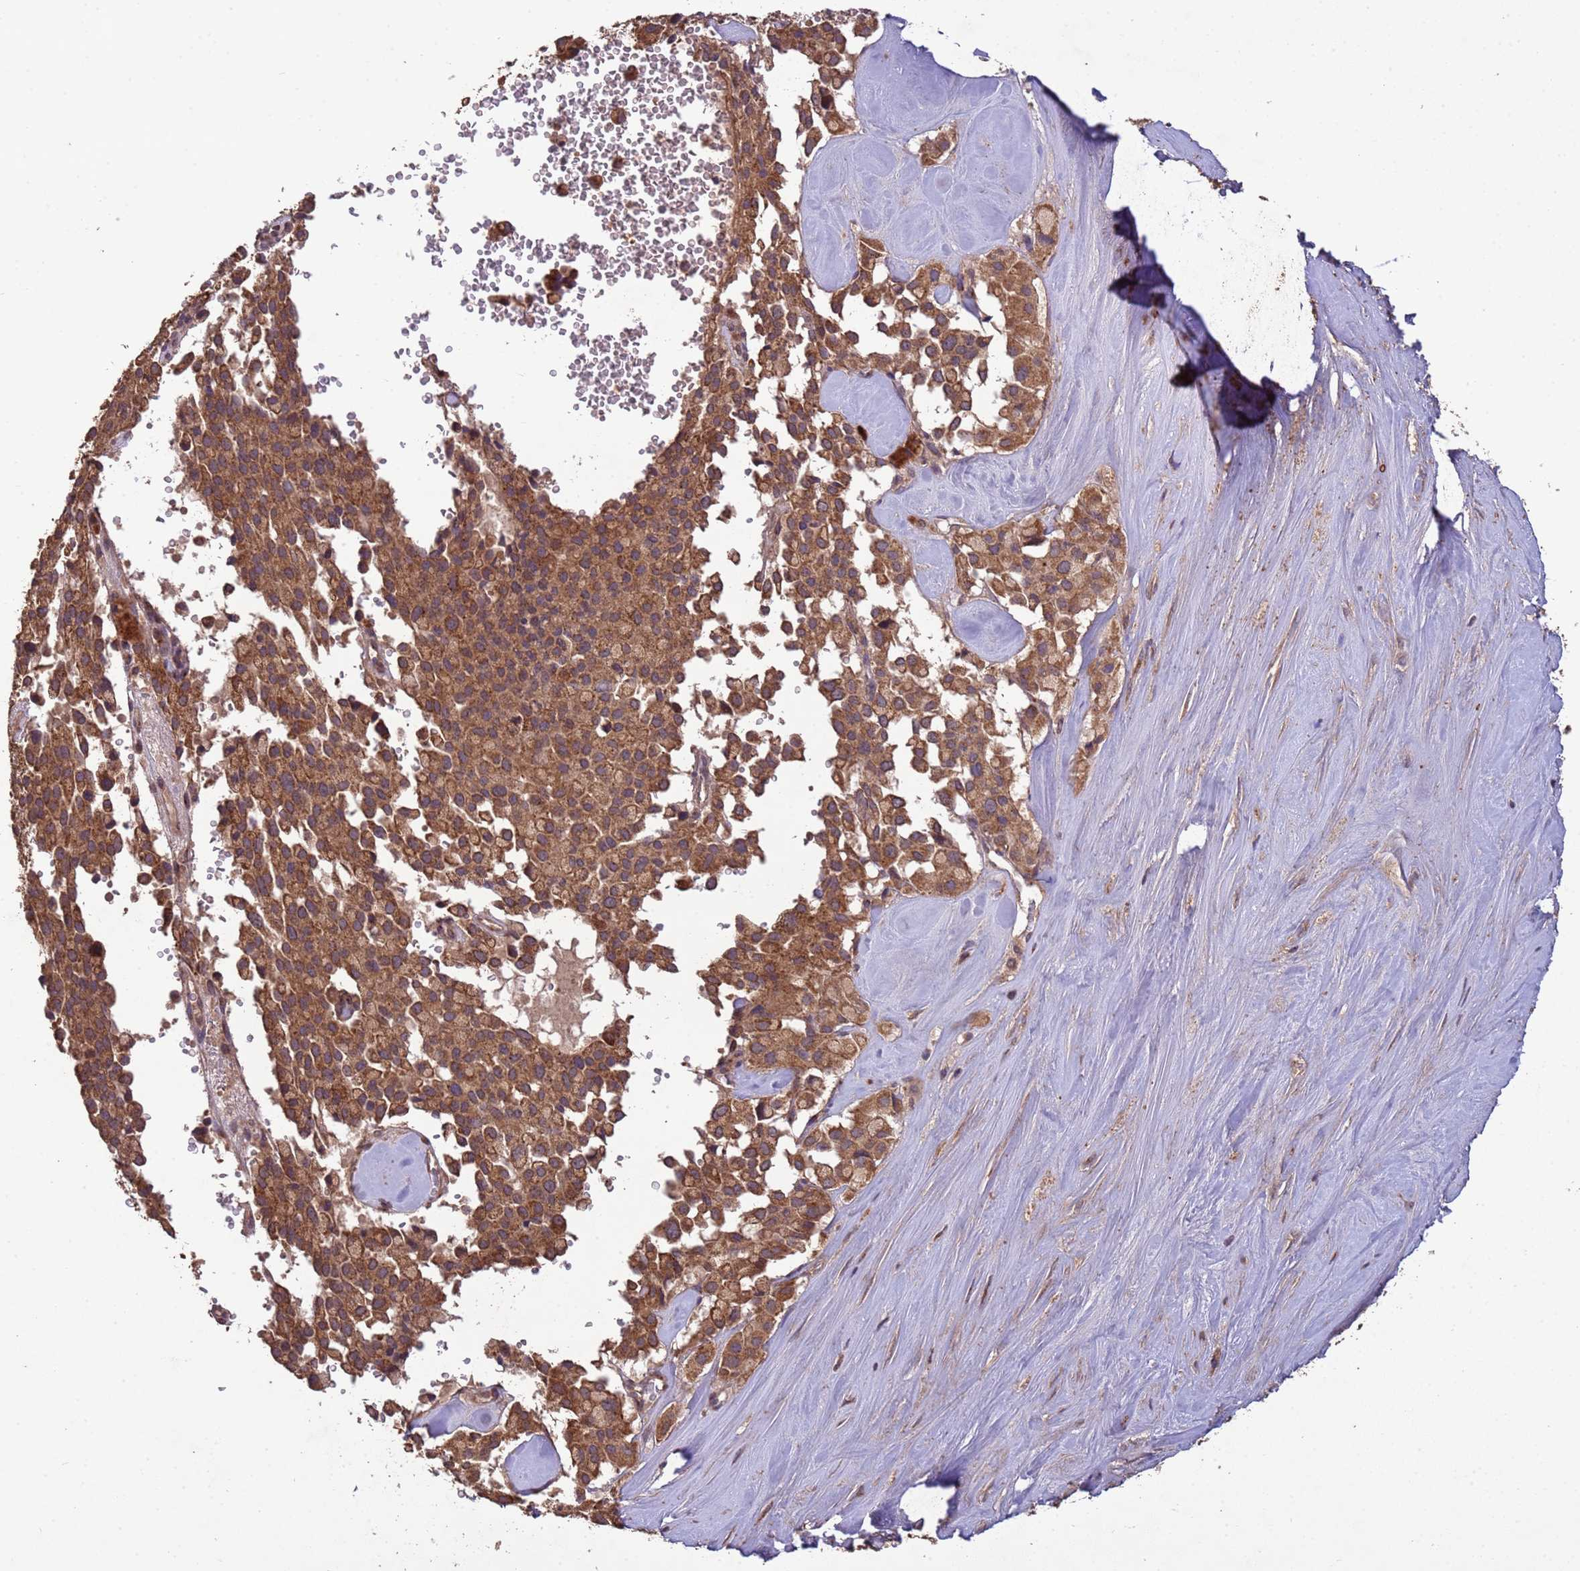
{"staining": {"intensity": "moderate", "quantity": ">75%", "location": "cytoplasmic/membranous"}, "tissue": "pancreatic cancer", "cell_type": "Tumor cells", "image_type": "cancer", "snomed": [{"axis": "morphology", "description": "Adenocarcinoma, NOS"}, {"axis": "topography", "description": "Pancreas"}], "caption": "This micrograph demonstrates pancreatic cancer stained with immunohistochemistry to label a protein in brown. The cytoplasmic/membranous of tumor cells show moderate positivity for the protein. Nuclei are counter-stained blue.", "gene": "FASTKD1", "patient": {"sex": "male", "age": 65}}